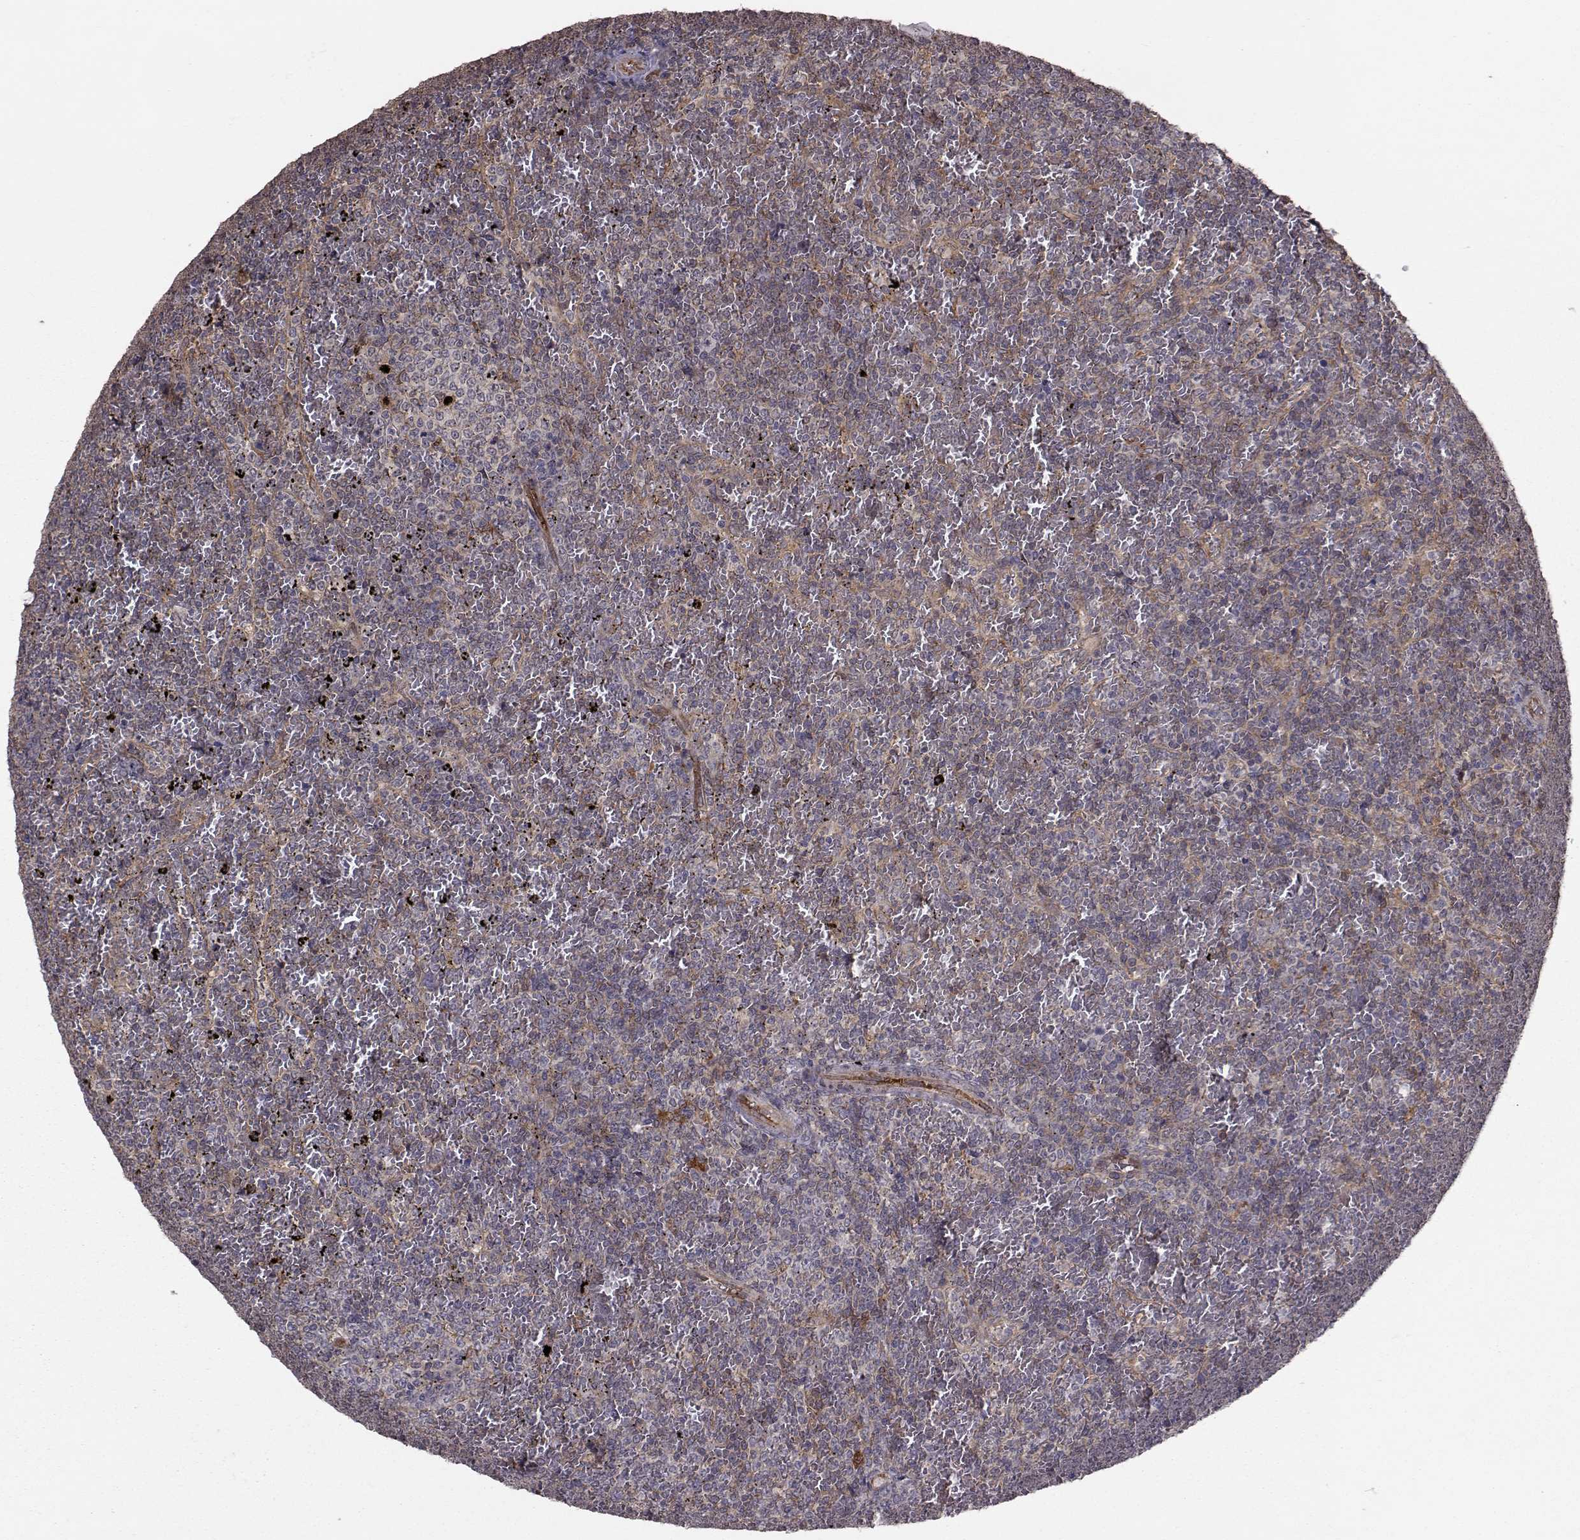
{"staining": {"intensity": "weak", "quantity": ">75%", "location": "cytoplasmic/membranous"}, "tissue": "lymphoma", "cell_type": "Tumor cells", "image_type": "cancer", "snomed": [{"axis": "morphology", "description": "Malignant lymphoma, non-Hodgkin's type, Low grade"}, {"axis": "topography", "description": "Spleen"}], "caption": "An image of human low-grade malignant lymphoma, non-Hodgkin's type stained for a protein demonstrates weak cytoplasmic/membranous brown staining in tumor cells.", "gene": "TRIP10", "patient": {"sex": "female", "age": 77}}